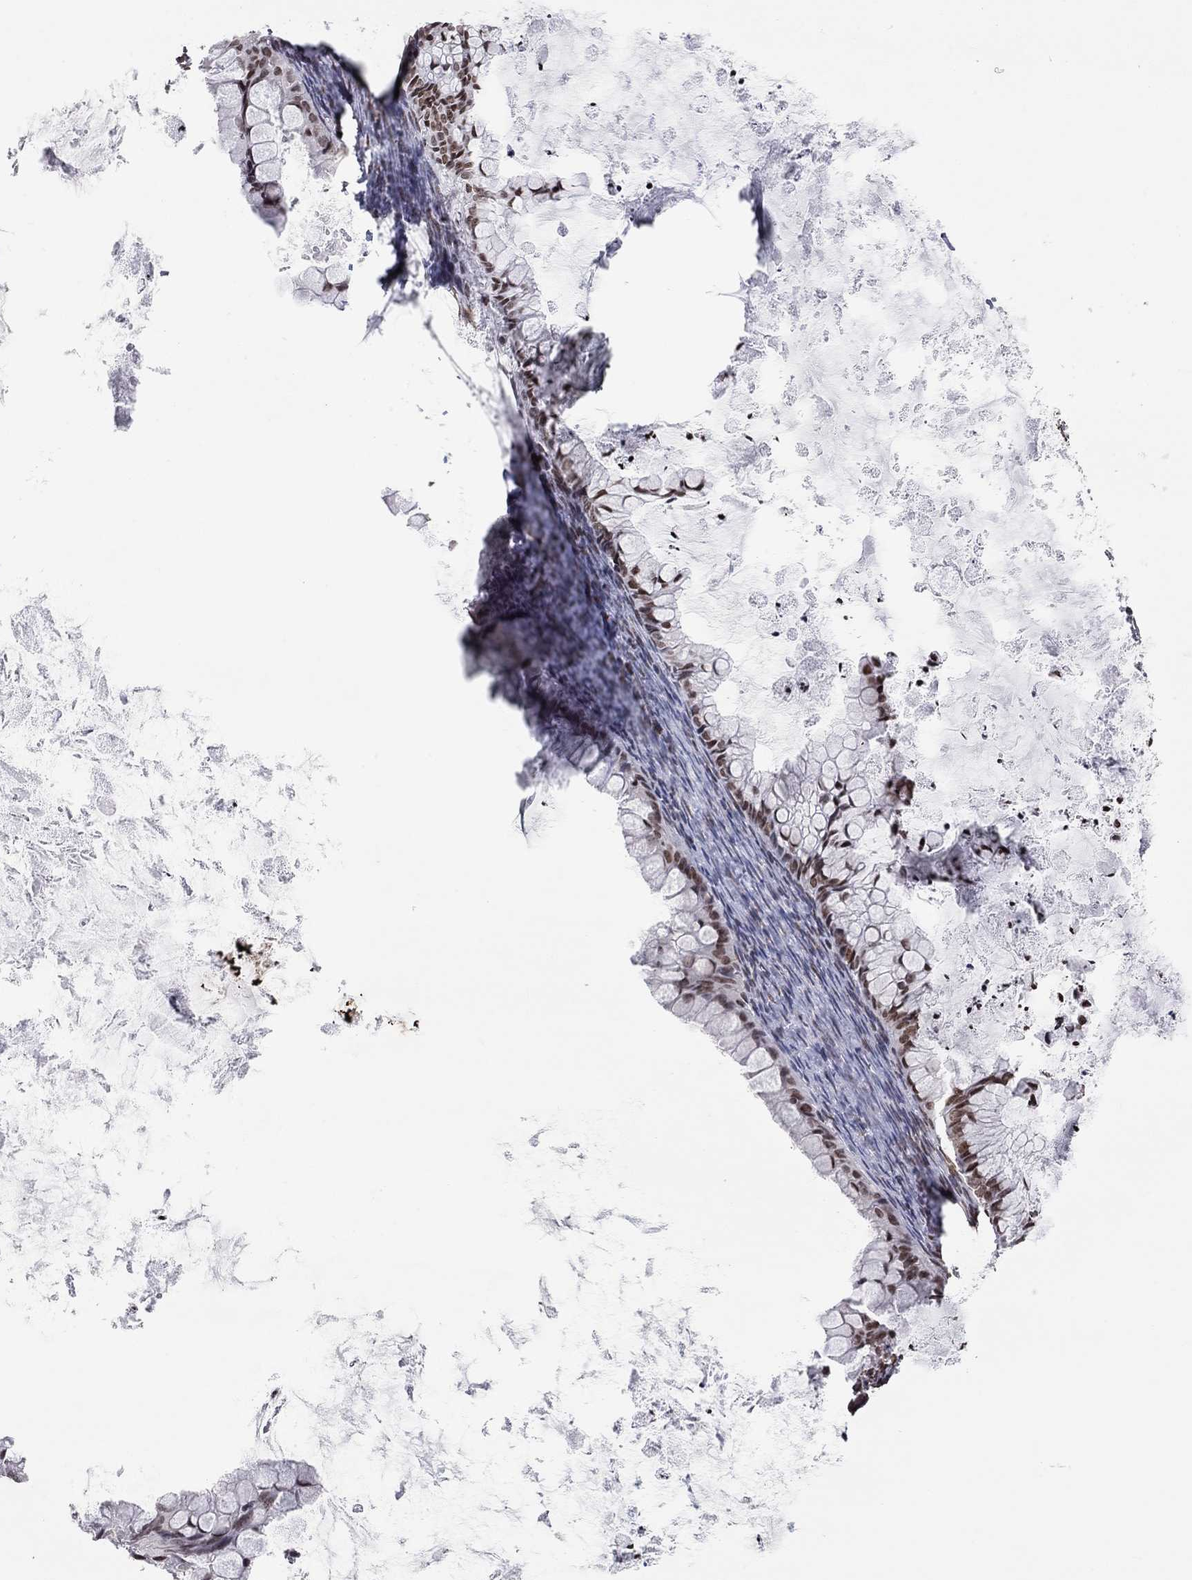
{"staining": {"intensity": "moderate", "quantity": "25%-75%", "location": "nuclear"}, "tissue": "ovarian cancer", "cell_type": "Tumor cells", "image_type": "cancer", "snomed": [{"axis": "morphology", "description": "Cystadenocarcinoma, mucinous, NOS"}, {"axis": "topography", "description": "Ovary"}], "caption": "The image demonstrates staining of mucinous cystadenocarcinoma (ovarian), revealing moderate nuclear protein staining (brown color) within tumor cells.", "gene": "H2AX", "patient": {"sex": "female", "age": 35}}